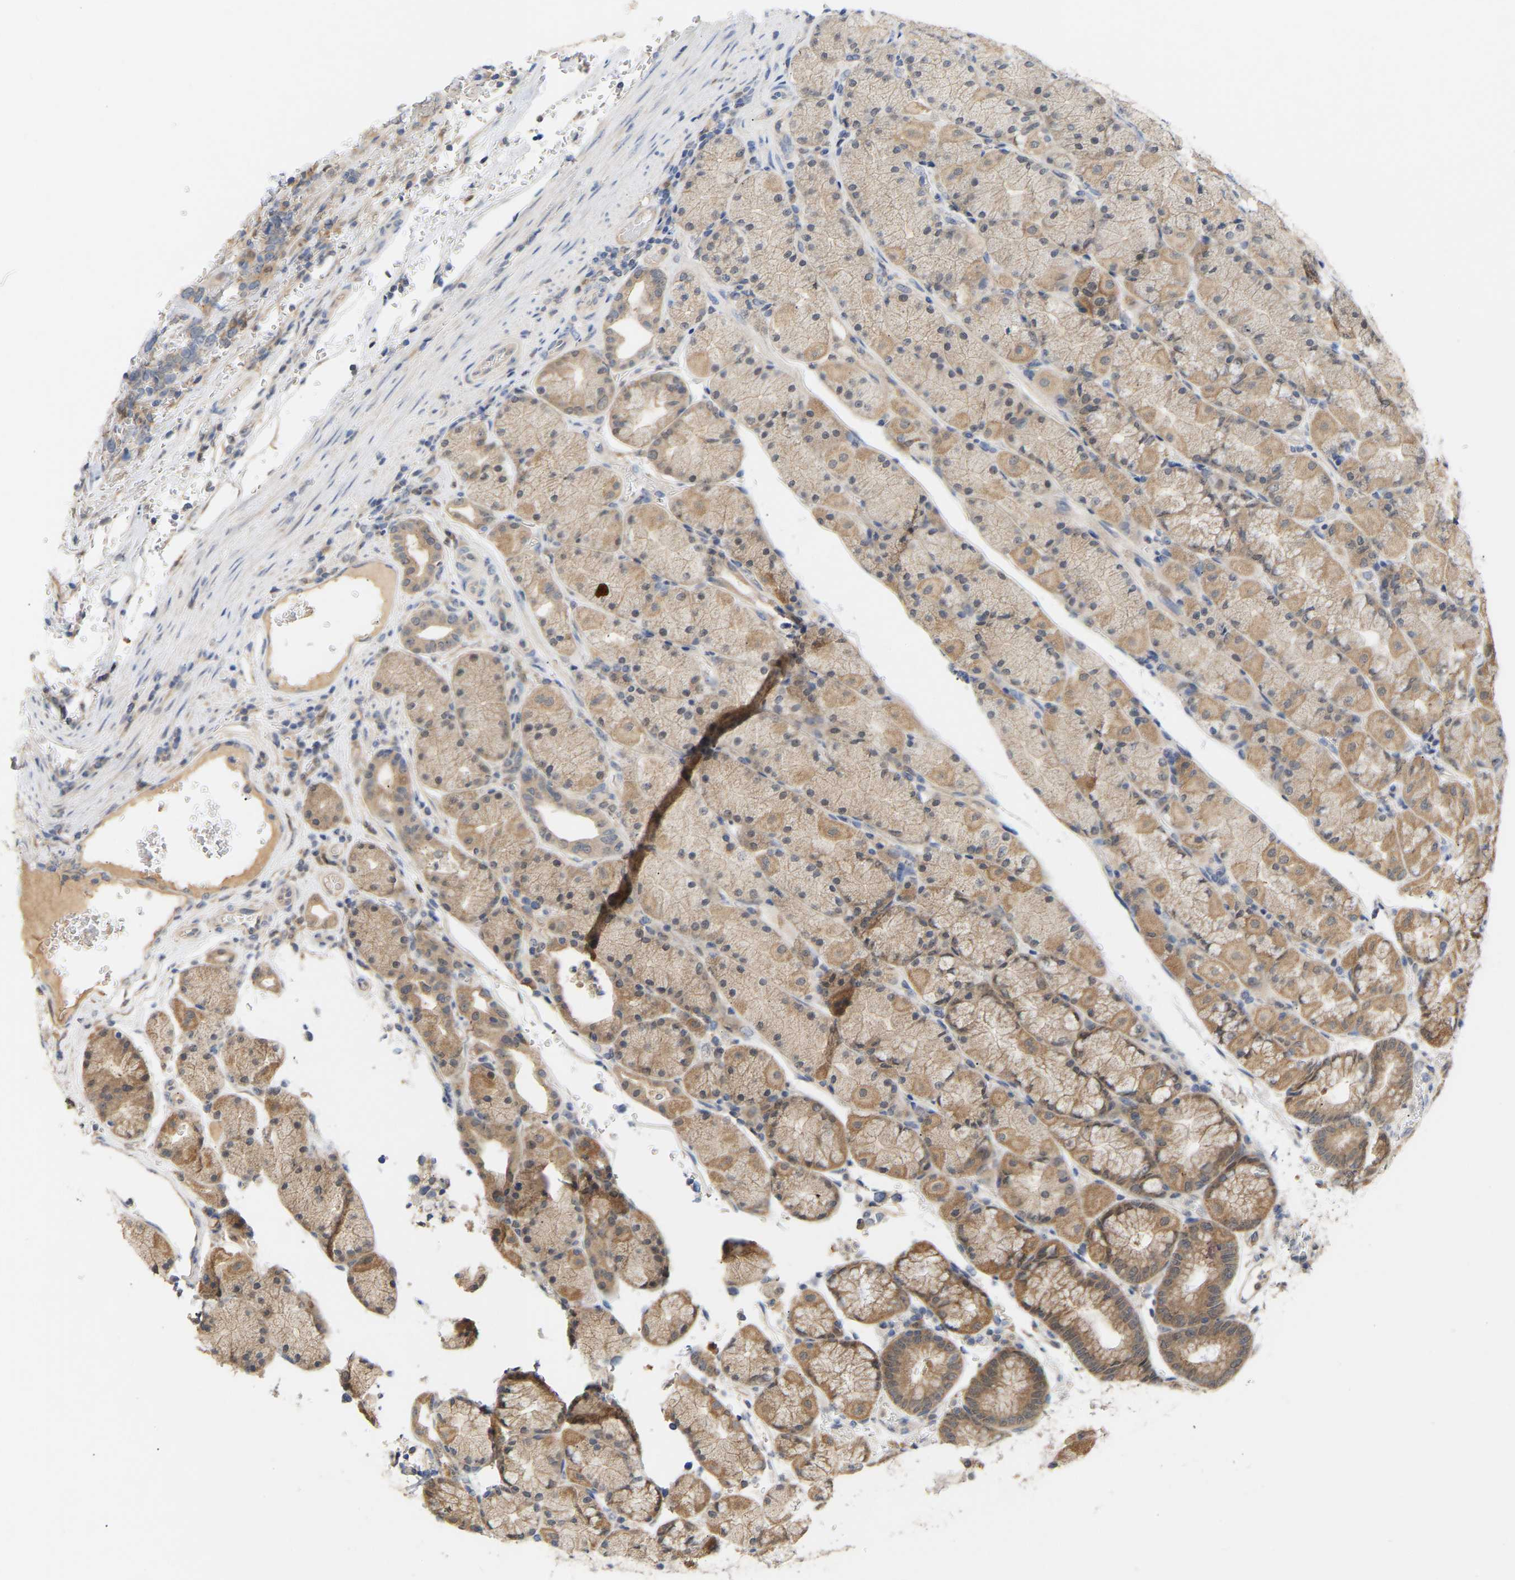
{"staining": {"intensity": "moderate", "quantity": ">75%", "location": "cytoplasmic/membranous"}, "tissue": "stomach", "cell_type": "Glandular cells", "image_type": "normal", "snomed": [{"axis": "morphology", "description": "Normal tissue, NOS"}, {"axis": "morphology", "description": "Carcinoid, malignant, NOS"}, {"axis": "topography", "description": "Stomach, upper"}], "caption": "Protein analysis of unremarkable stomach reveals moderate cytoplasmic/membranous expression in approximately >75% of glandular cells.", "gene": "TPMT", "patient": {"sex": "male", "age": 39}}